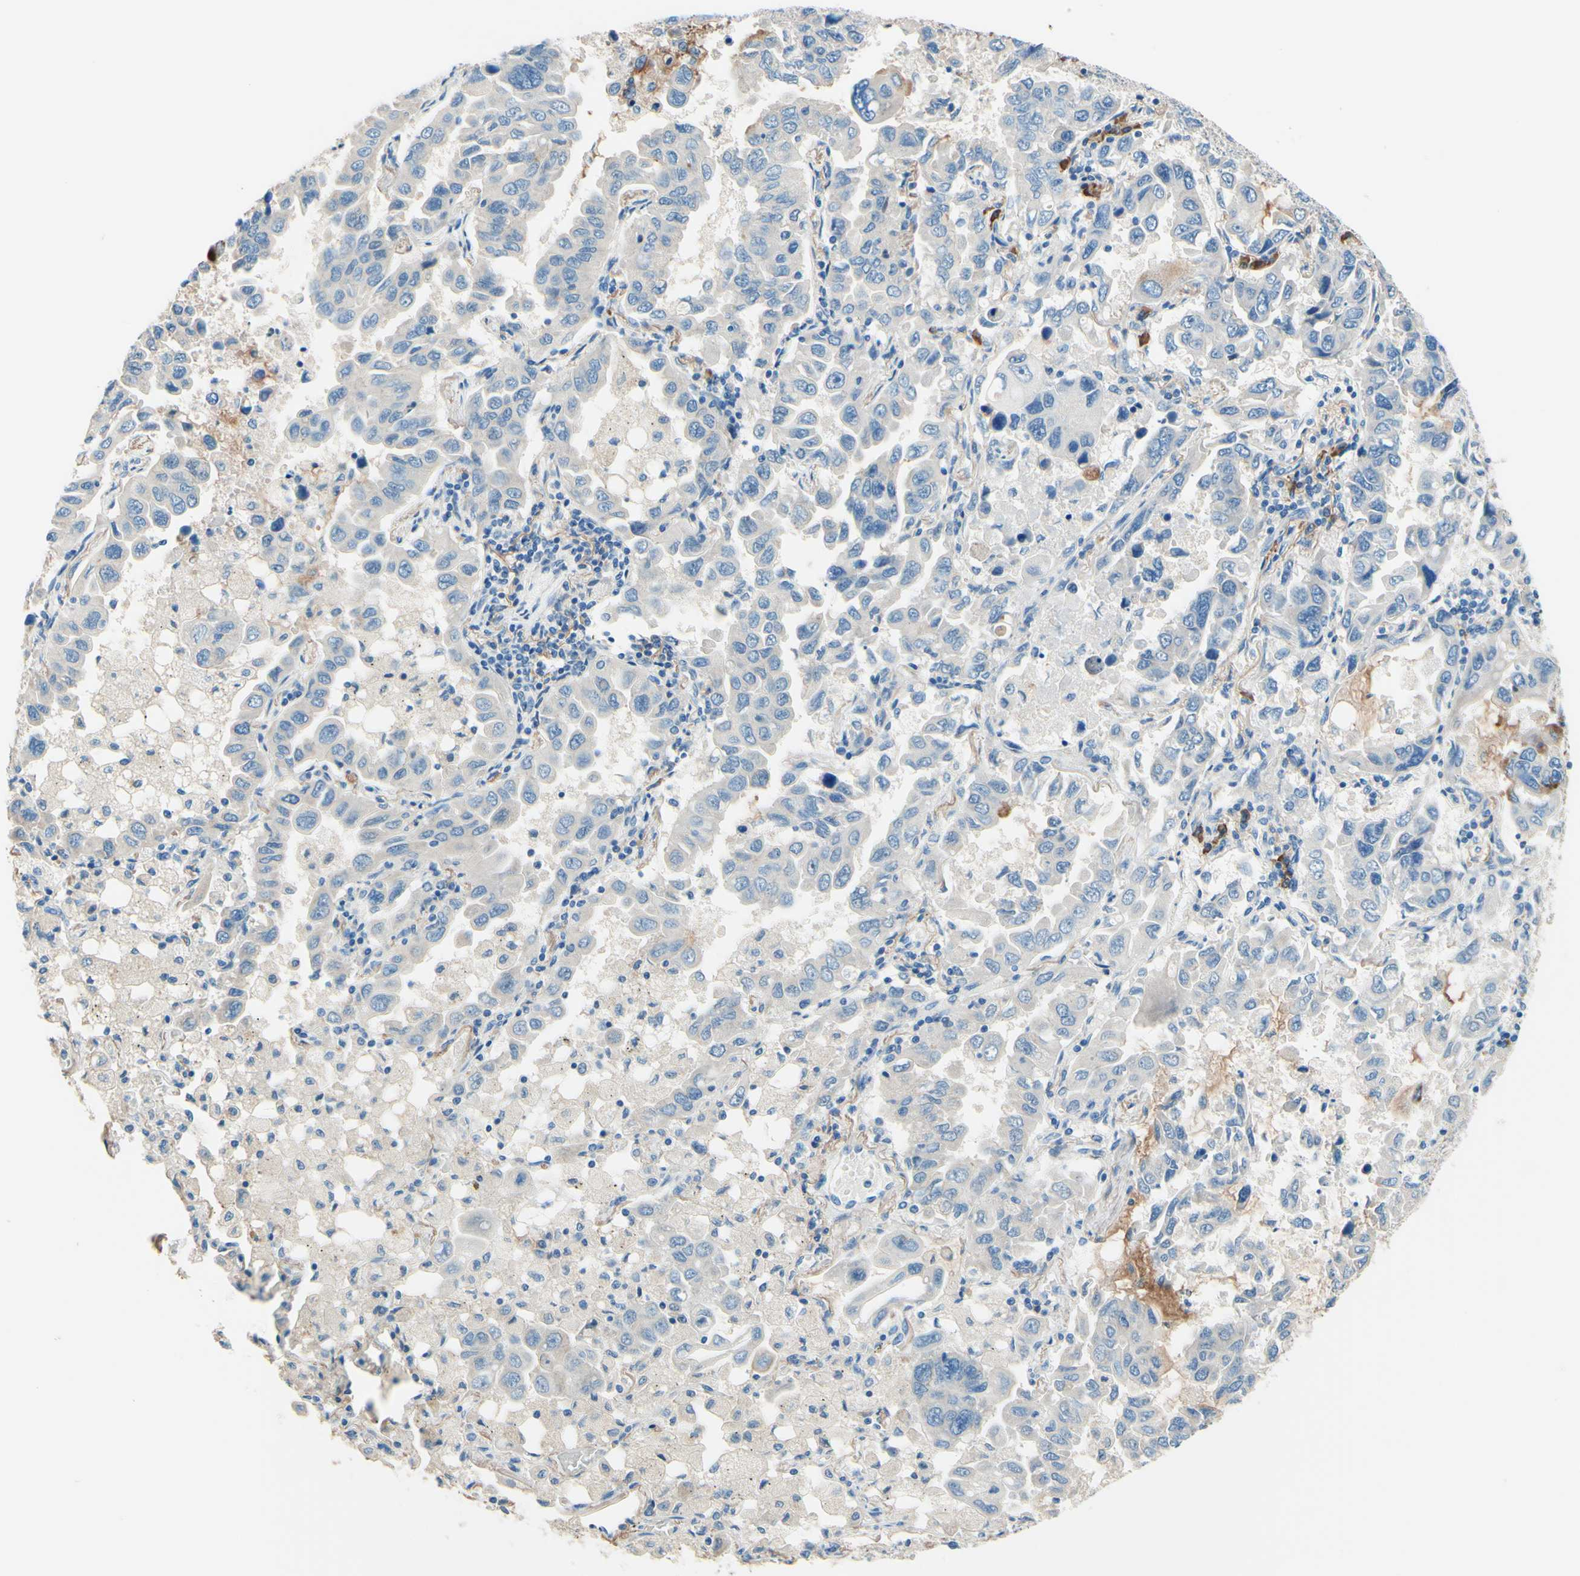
{"staining": {"intensity": "negative", "quantity": "none", "location": "none"}, "tissue": "lung cancer", "cell_type": "Tumor cells", "image_type": "cancer", "snomed": [{"axis": "morphology", "description": "Adenocarcinoma, NOS"}, {"axis": "topography", "description": "Lung"}], "caption": "Tumor cells show no significant protein expression in adenocarcinoma (lung). (Brightfield microscopy of DAB IHC at high magnification).", "gene": "PASD1", "patient": {"sex": "male", "age": 64}}